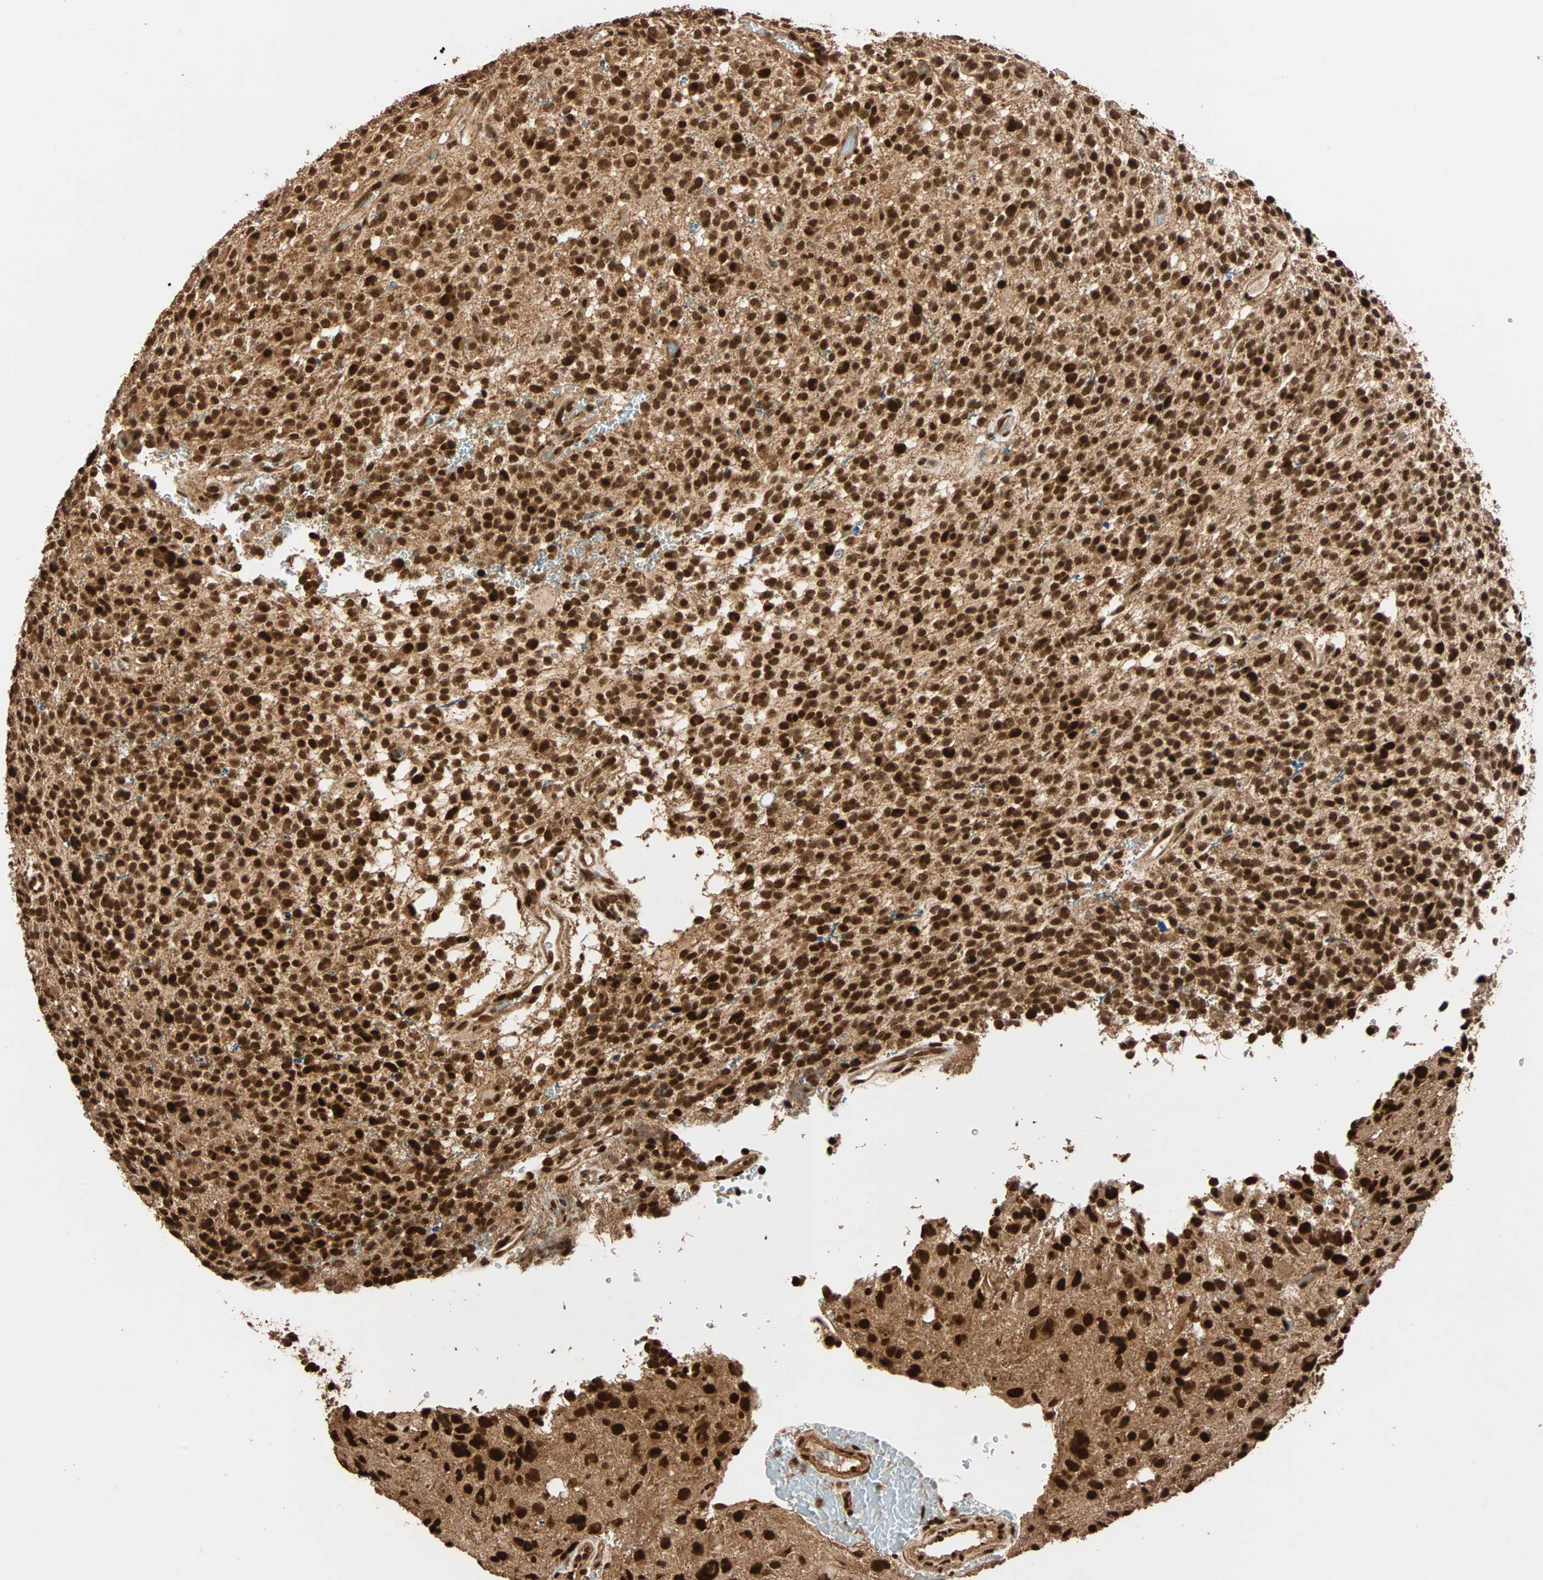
{"staining": {"intensity": "strong", "quantity": ">75%", "location": "nuclear"}, "tissue": "glioma", "cell_type": "Tumor cells", "image_type": "cancer", "snomed": [{"axis": "morphology", "description": "Glioma, malignant, High grade"}, {"axis": "topography", "description": "Brain"}], "caption": "High-magnification brightfield microscopy of malignant glioma (high-grade) stained with DAB (3,3'-diaminobenzidine) (brown) and counterstained with hematoxylin (blue). tumor cells exhibit strong nuclear positivity is appreciated in about>75% of cells. (Brightfield microscopy of DAB IHC at high magnification).", "gene": "ALKBH5", "patient": {"sex": "male", "age": 48}}